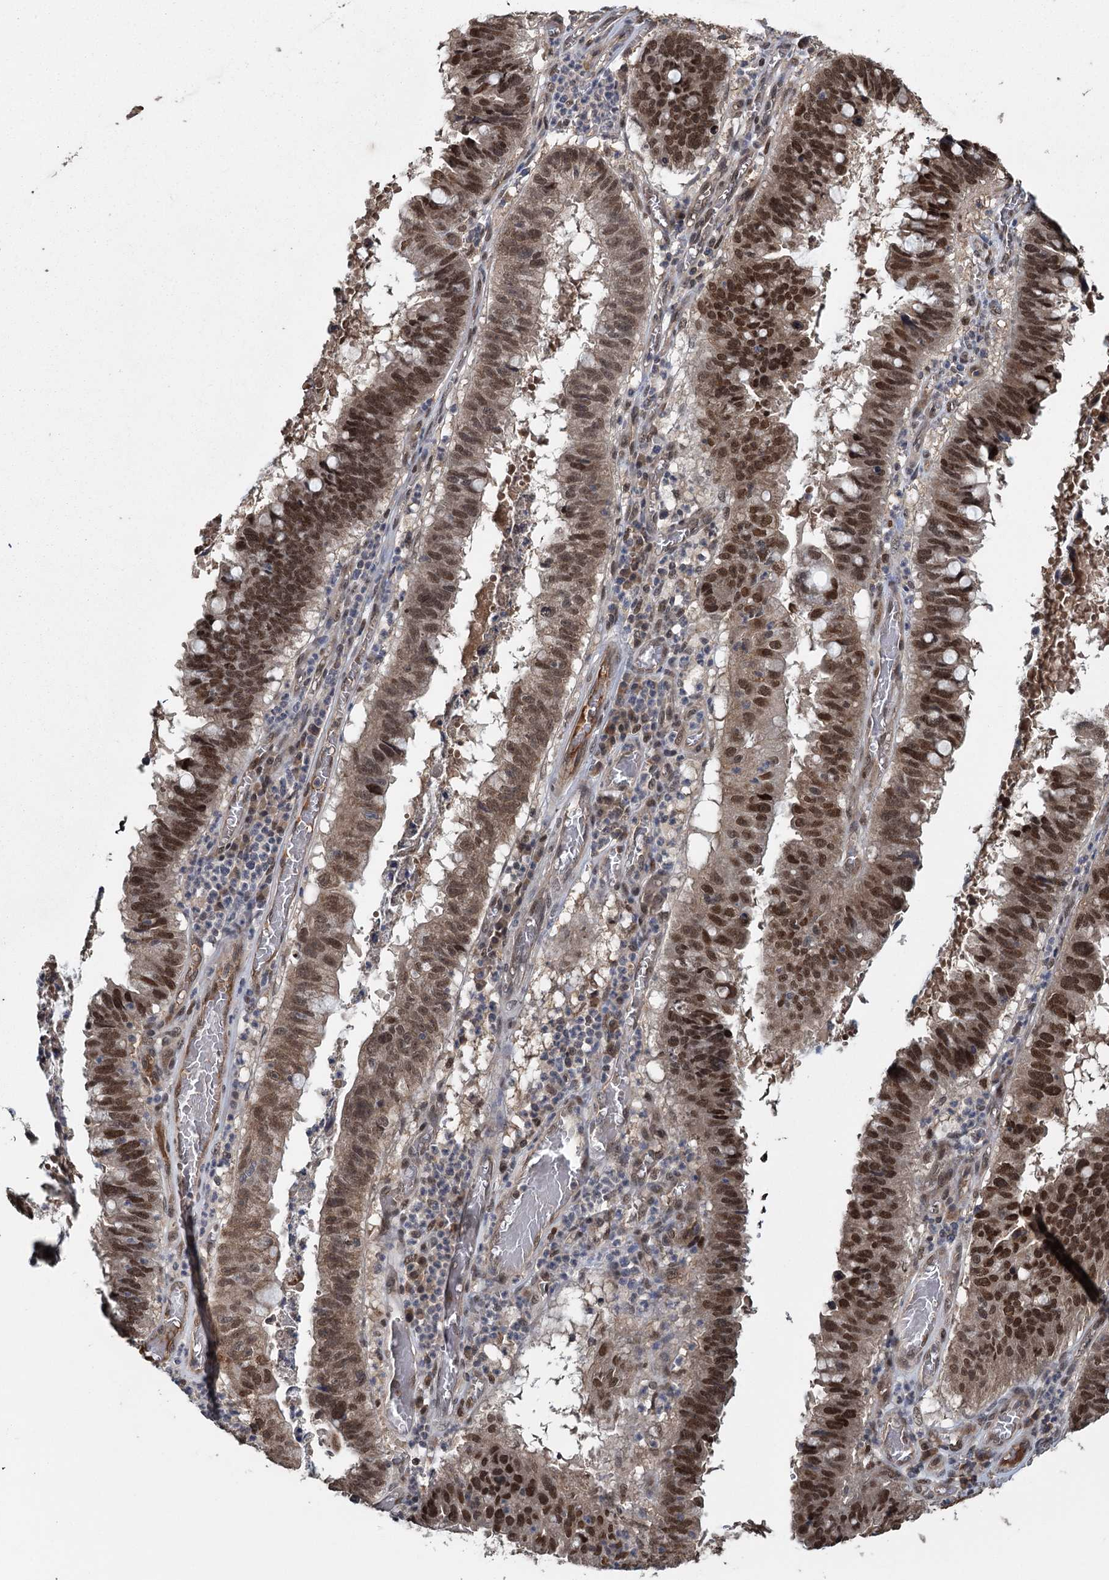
{"staining": {"intensity": "strong", "quantity": ">75%", "location": "nuclear"}, "tissue": "stomach cancer", "cell_type": "Tumor cells", "image_type": "cancer", "snomed": [{"axis": "morphology", "description": "Adenocarcinoma, NOS"}, {"axis": "topography", "description": "Stomach"}], "caption": "Immunohistochemical staining of stomach adenocarcinoma shows strong nuclear protein expression in about >75% of tumor cells.", "gene": "MYG1", "patient": {"sex": "male", "age": 59}}